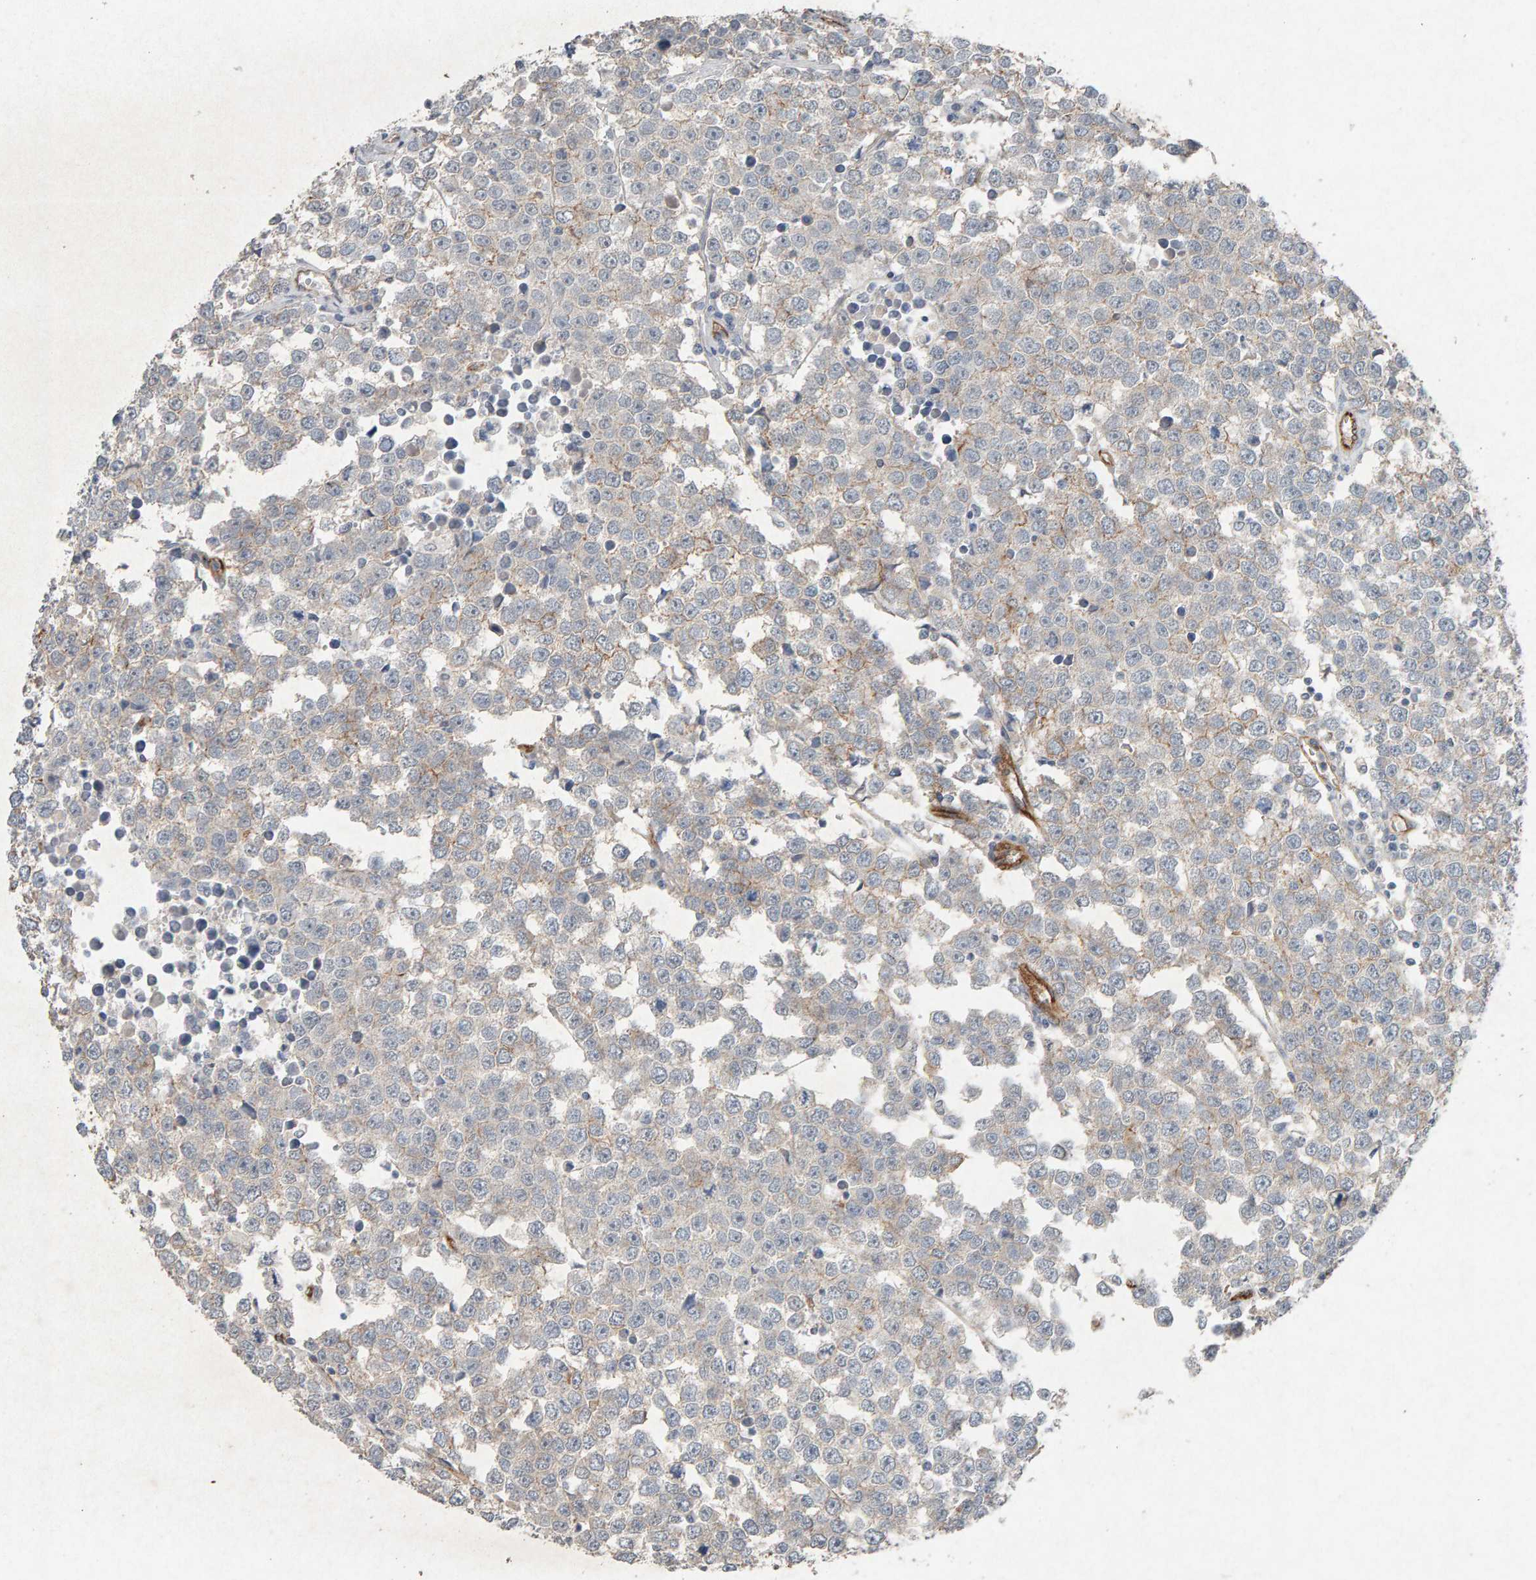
{"staining": {"intensity": "negative", "quantity": "none", "location": "none"}, "tissue": "testis cancer", "cell_type": "Tumor cells", "image_type": "cancer", "snomed": [{"axis": "morphology", "description": "Seminoma, NOS"}, {"axis": "morphology", "description": "Carcinoma, Embryonal, NOS"}, {"axis": "topography", "description": "Testis"}], "caption": "Immunohistochemical staining of human testis cancer (embryonal carcinoma) shows no significant staining in tumor cells. The staining is performed using DAB (3,3'-diaminobenzidine) brown chromogen with nuclei counter-stained in using hematoxylin.", "gene": "PTPRM", "patient": {"sex": "male", "age": 52}}